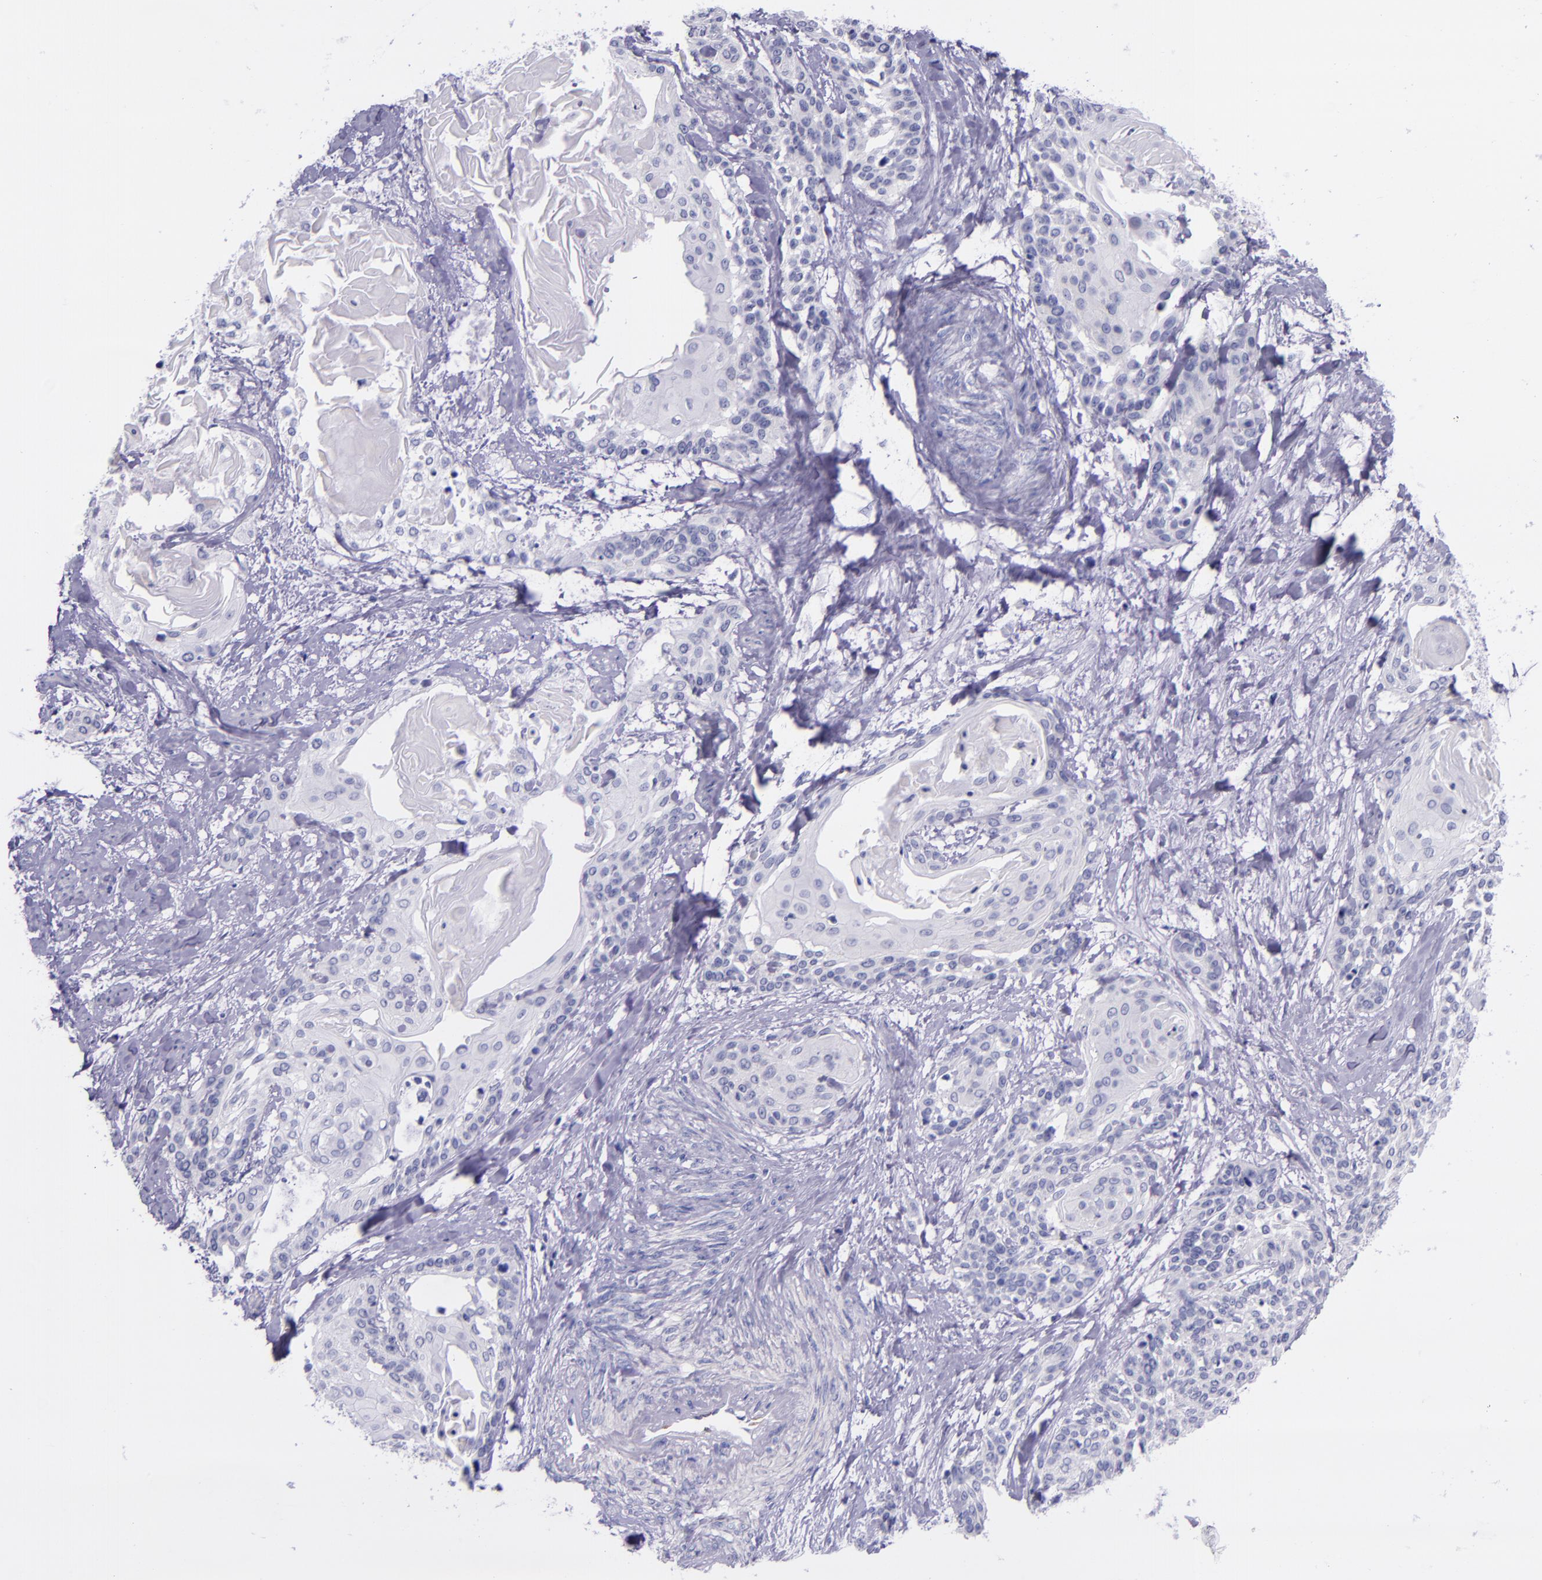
{"staining": {"intensity": "negative", "quantity": "none", "location": "none"}, "tissue": "cervical cancer", "cell_type": "Tumor cells", "image_type": "cancer", "snomed": [{"axis": "morphology", "description": "Squamous cell carcinoma, NOS"}, {"axis": "topography", "description": "Cervix"}], "caption": "A photomicrograph of squamous cell carcinoma (cervical) stained for a protein reveals no brown staining in tumor cells. (Stains: DAB immunohistochemistry (IHC) with hematoxylin counter stain, Microscopy: brightfield microscopy at high magnification).", "gene": "SELE", "patient": {"sex": "female", "age": 57}}